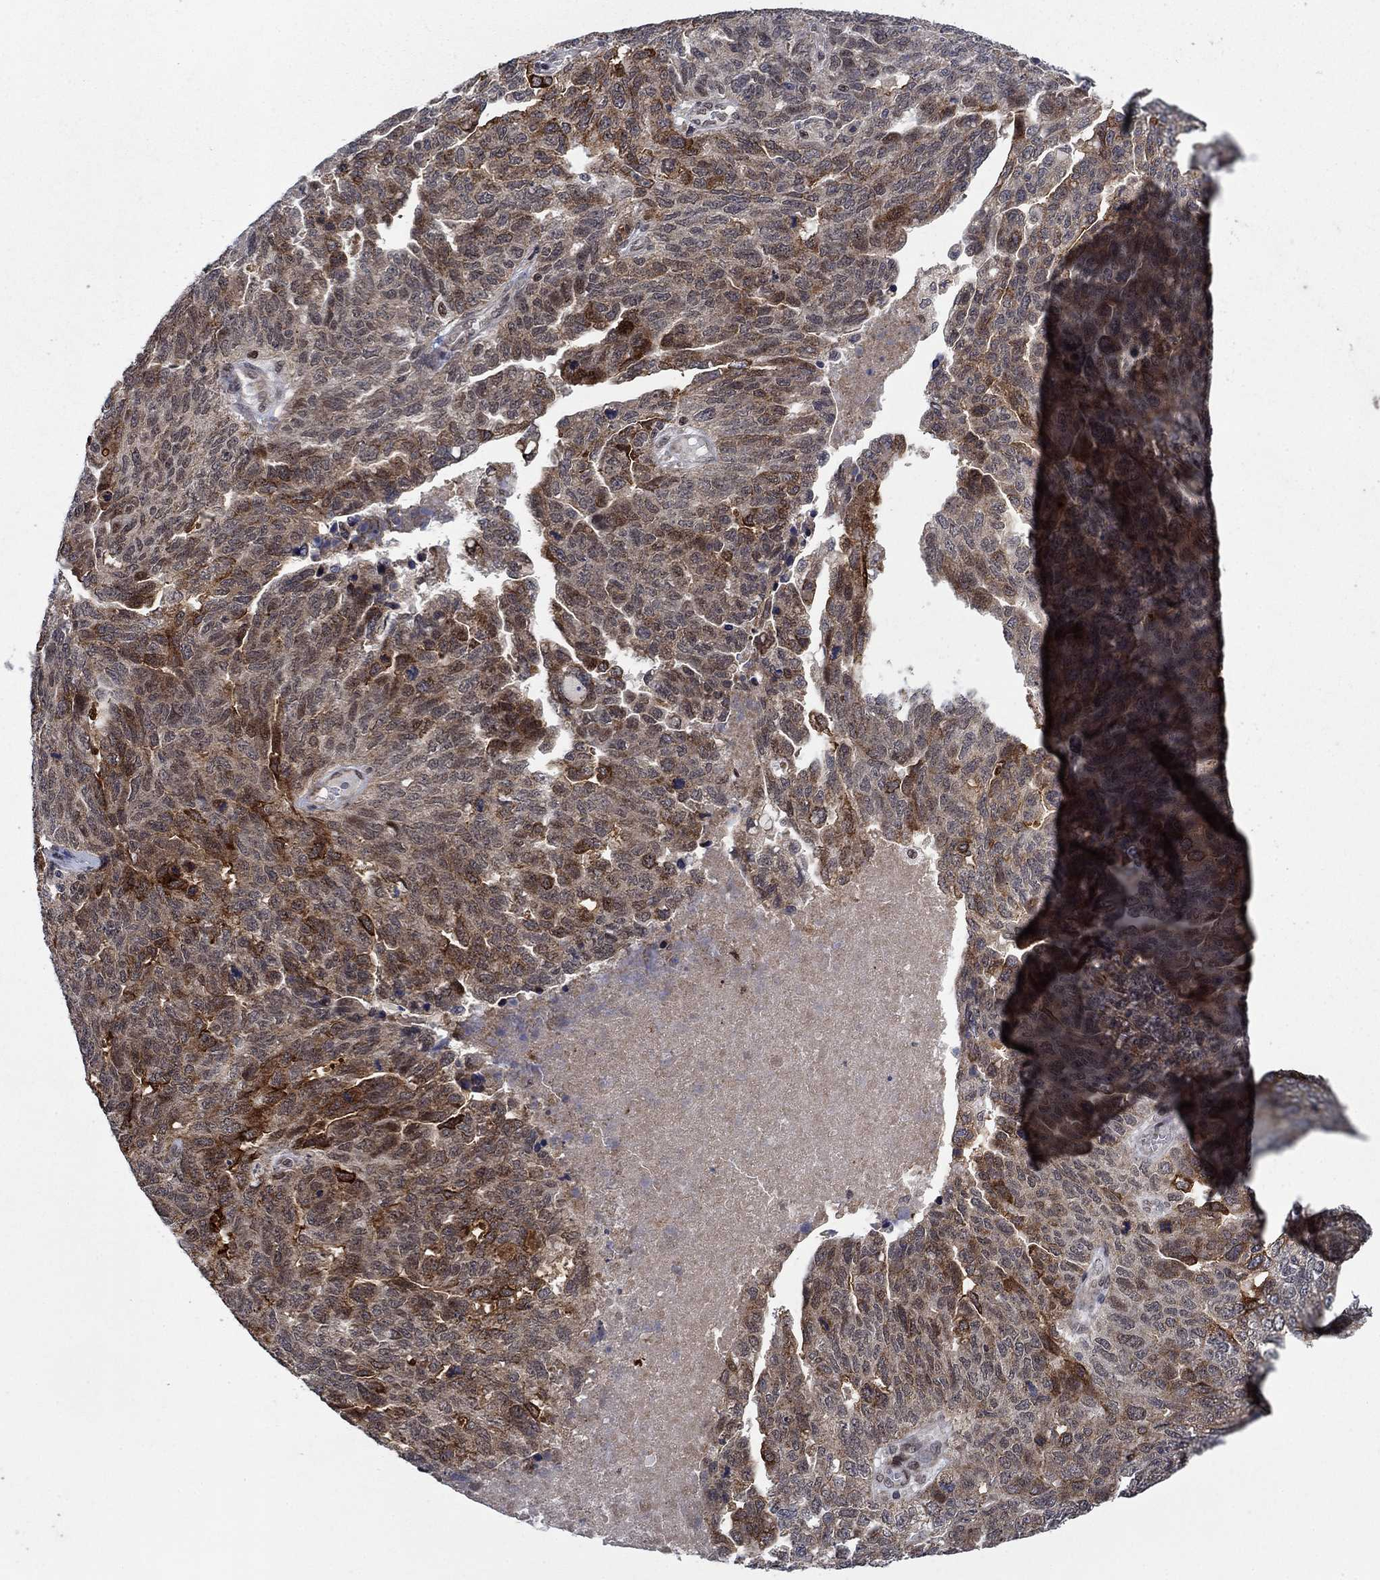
{"staining": {"intensity": "strong", "quantity": "<25%", "location": "cytoplasmic/membranous,nuclear"}, "tissue": "ovarian cancer", "cell_type": "Tumor cells", "image_type": "cancer", "snomed": [{"axis": "morphology", "description": "Cystadenocarcinoma, serous, NOS"}, {"axis": "topography", "description": "Ovary"}], "caption": "The image displays staining of serous cystadenocarcinoma (ovarian), revealing strong cytoplasmic/membranous and nuclear protein positivity (brown color) within tumor cells. The staining was performed using DAB, with brown indicating positive protein expression. Nuclei are stained blue with hematoxylin.", "gene": "PRICKLE4", "patient": {"sex": "female", "age": 71}}